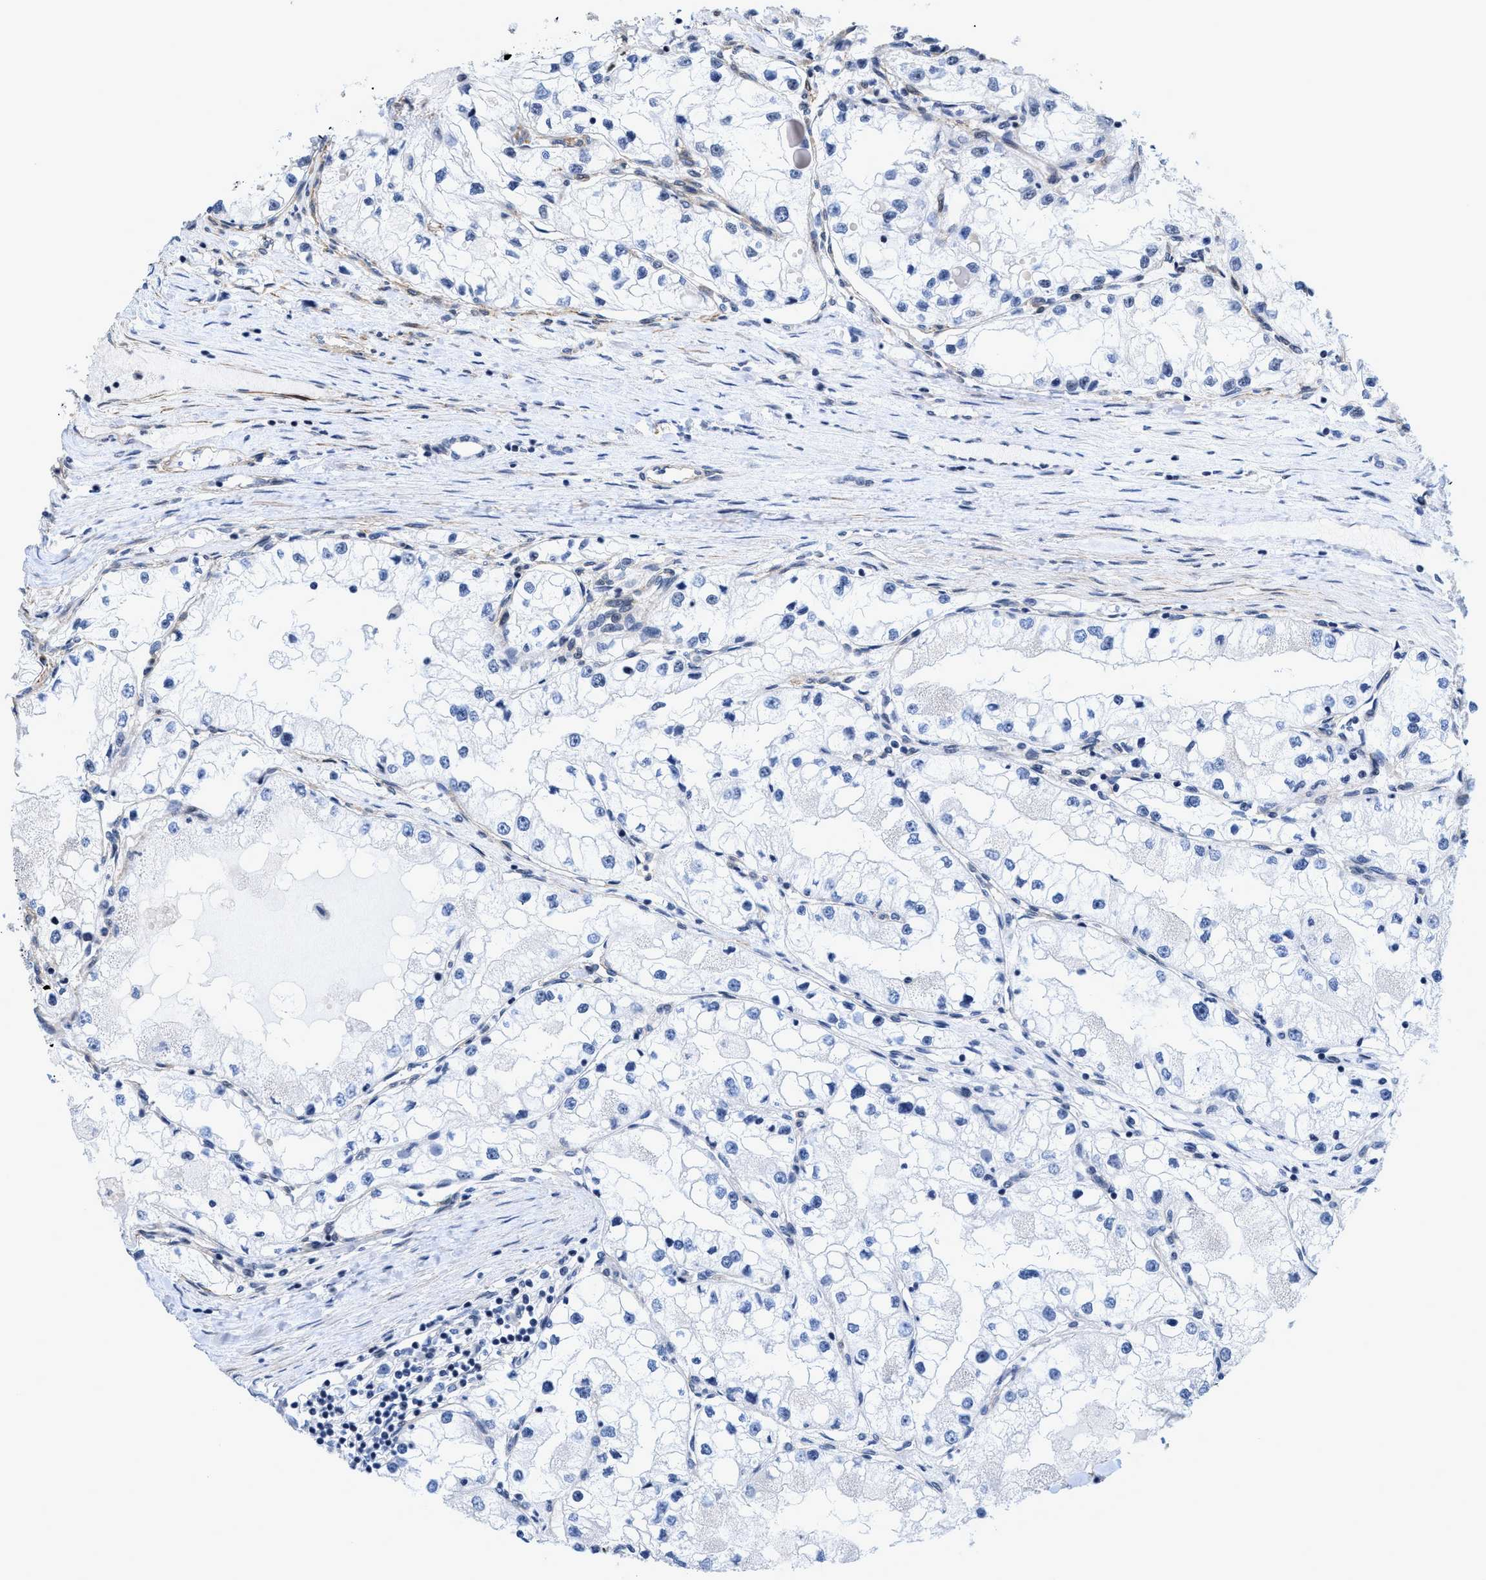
{"staining": {"intensity": "negative", "quantity": "none", "location": "none"}, "tissue": "renal cancer", "cell_type": "Tumor cells", "image_type": "cancer", "snomed": [{"axis": "morphology", "description": "Adenocarcinoma, NOS"}, {"axis": "topography", "description": "Kidney"}], "caption": "Immunohistochemistry of human adenocarcinoma (renal) reveals no expression in tumor cells.", "gene": "GPRASP2", "patient": {"sex": "male", "age": 68}}